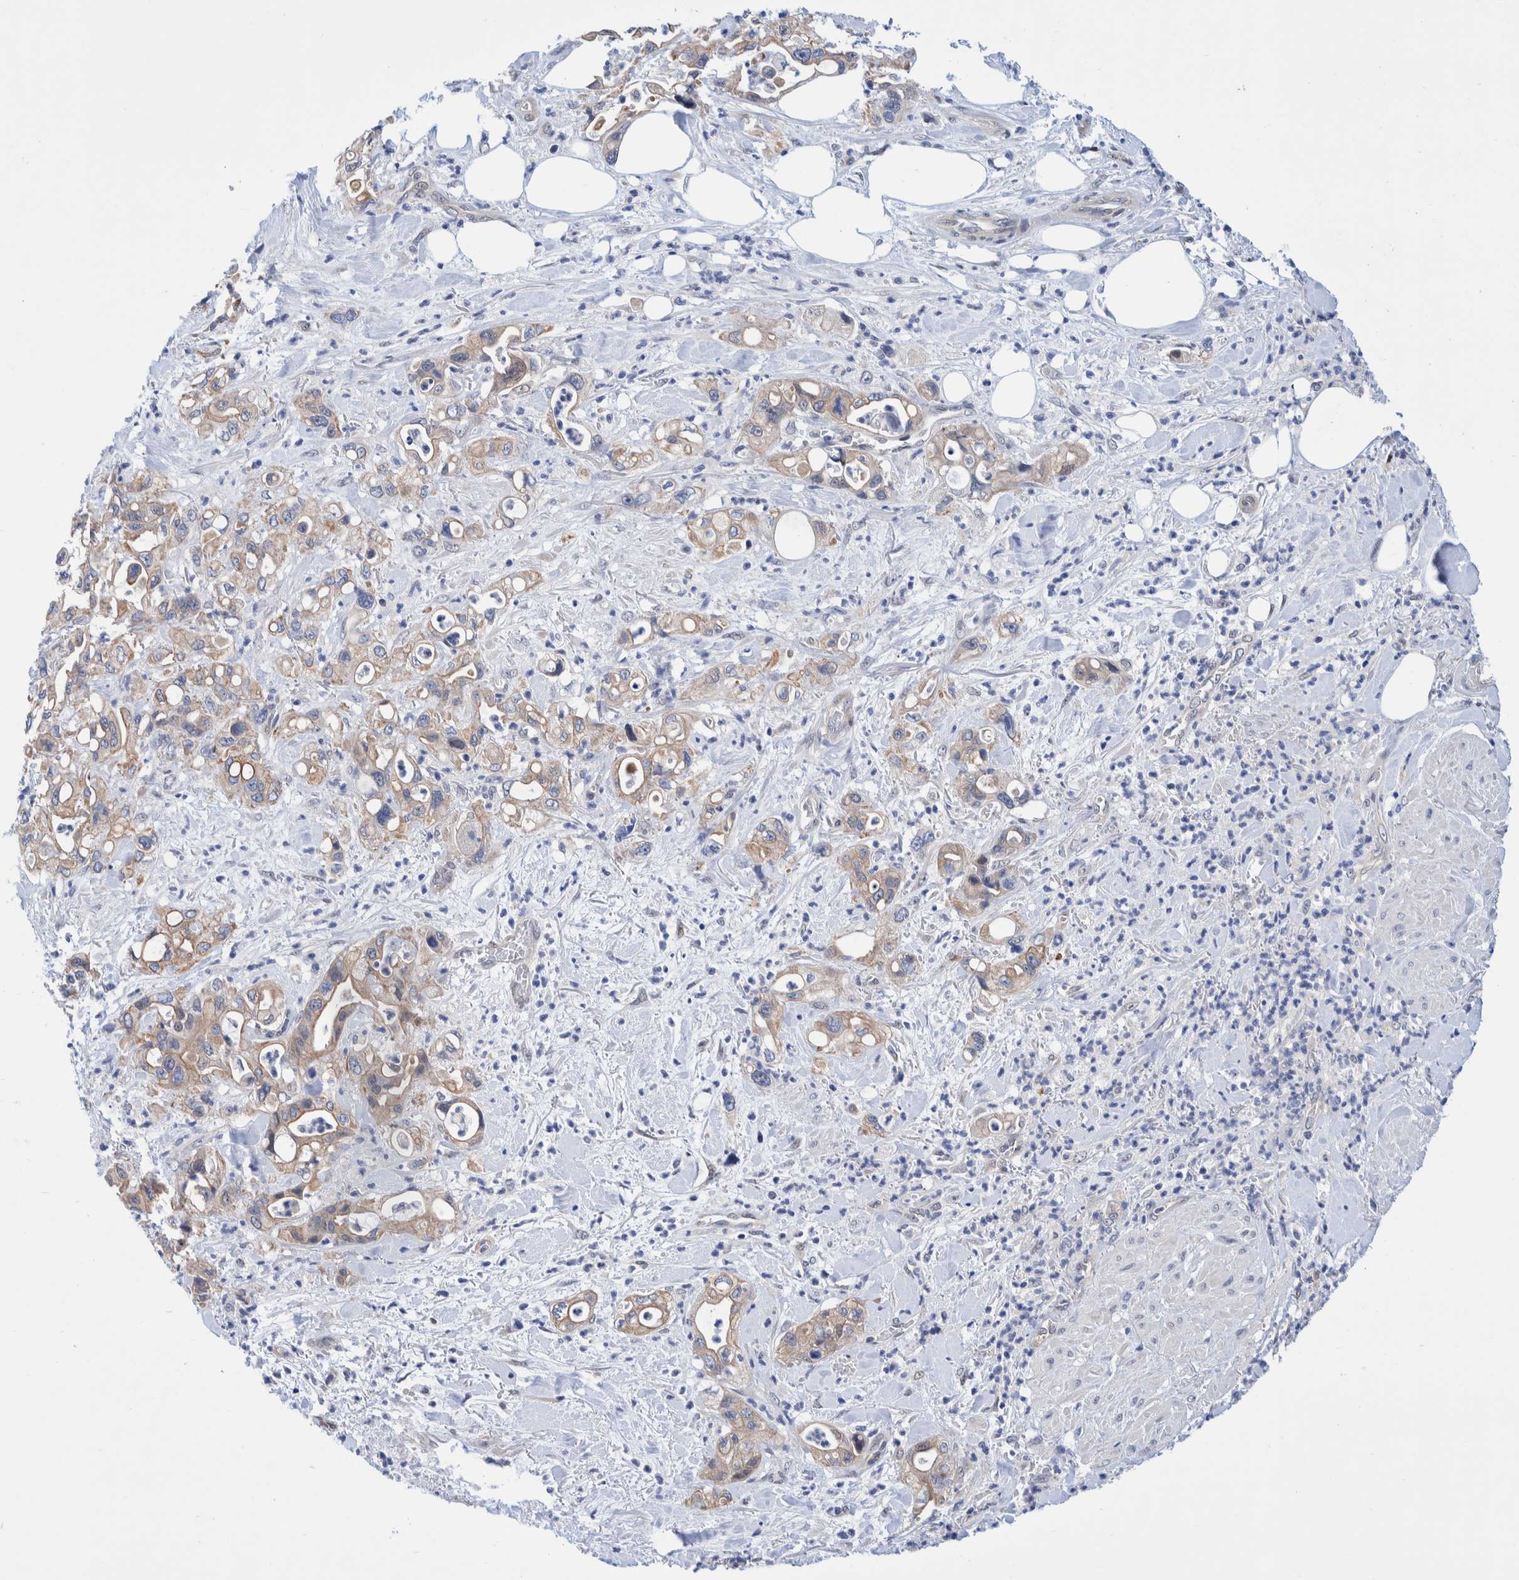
{"staining": {"intensity": "weak", "quantity": ">75%", "location": "cytoplasmic/membranous"}, "tissue": "pancreatic cancer", "cell_type": "Tumor cells", "image_type": "cancer", "snomed": [{"axis": "morphology", "description": "Adenocarcinoma, NOS"}, {"axis": "topography", "description": "Pancreas"}], "caption": "There is low levels of weak cytoplasmic/membranous staining in tumor cells of pancreatic cancer (adenocarcinoma), as demonstrated by immunohistochemical staining (brown color).", "gene": "PFAS", "patient": {"sex": "male", "age": 70}}